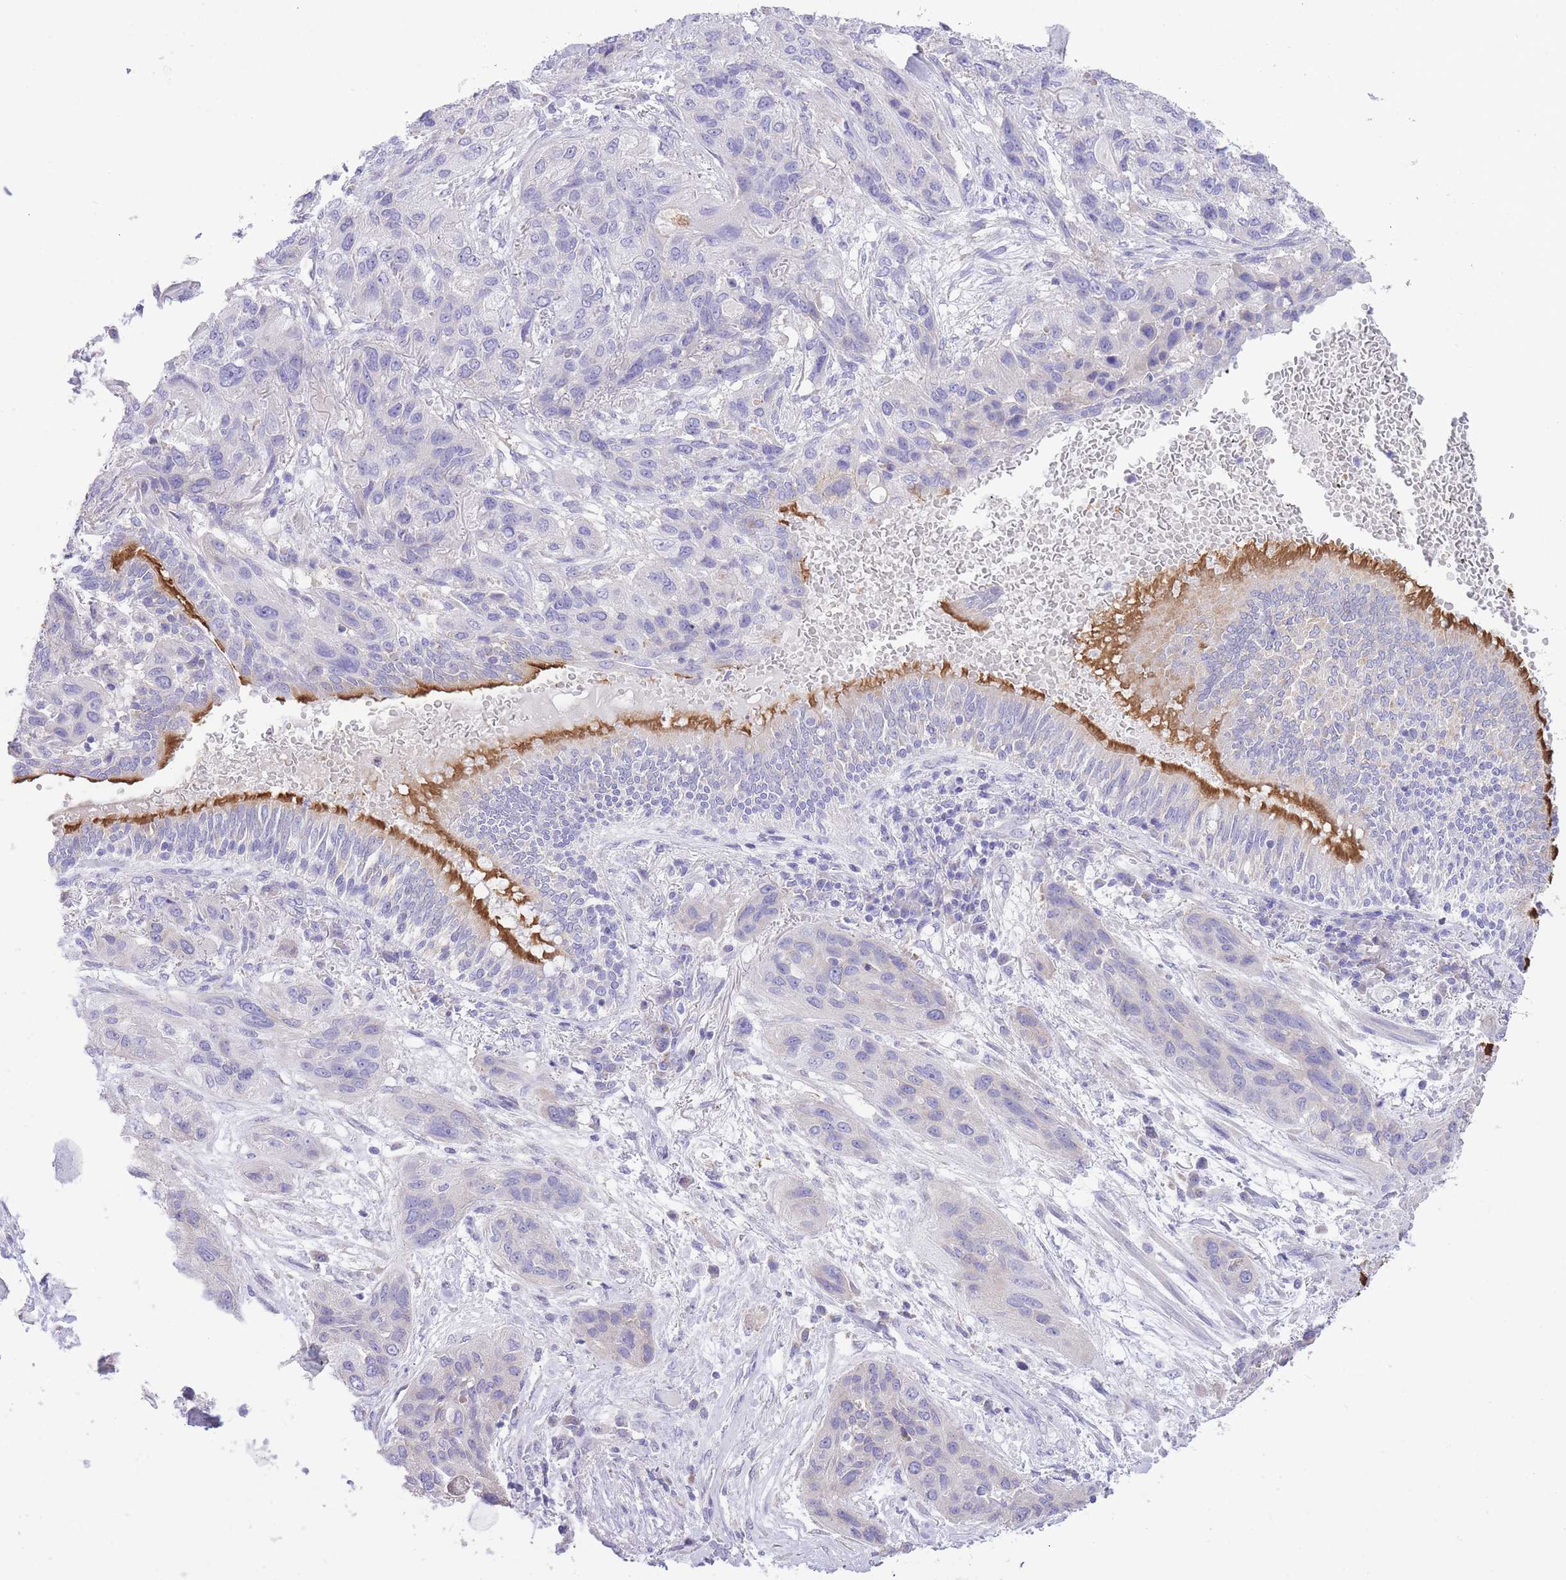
{"staining": {"intensity": "negative", "quantity": "none", "location": "none"}, "tissue": "lung cancer", "cell_type": "Tumor cells", "image_type": "cancer", "snomed": [{"axis": "morphology", "description": "Squamous cell carcinoma, NOS"}, {"axis": "topography", "description": "Lung"}], "caption": "Immunohistochemistry (IHC) of lung cancer displays no staining in tumor cells.", "gene": "RHOU", "patient": {"sex": "female", "age": 70}}